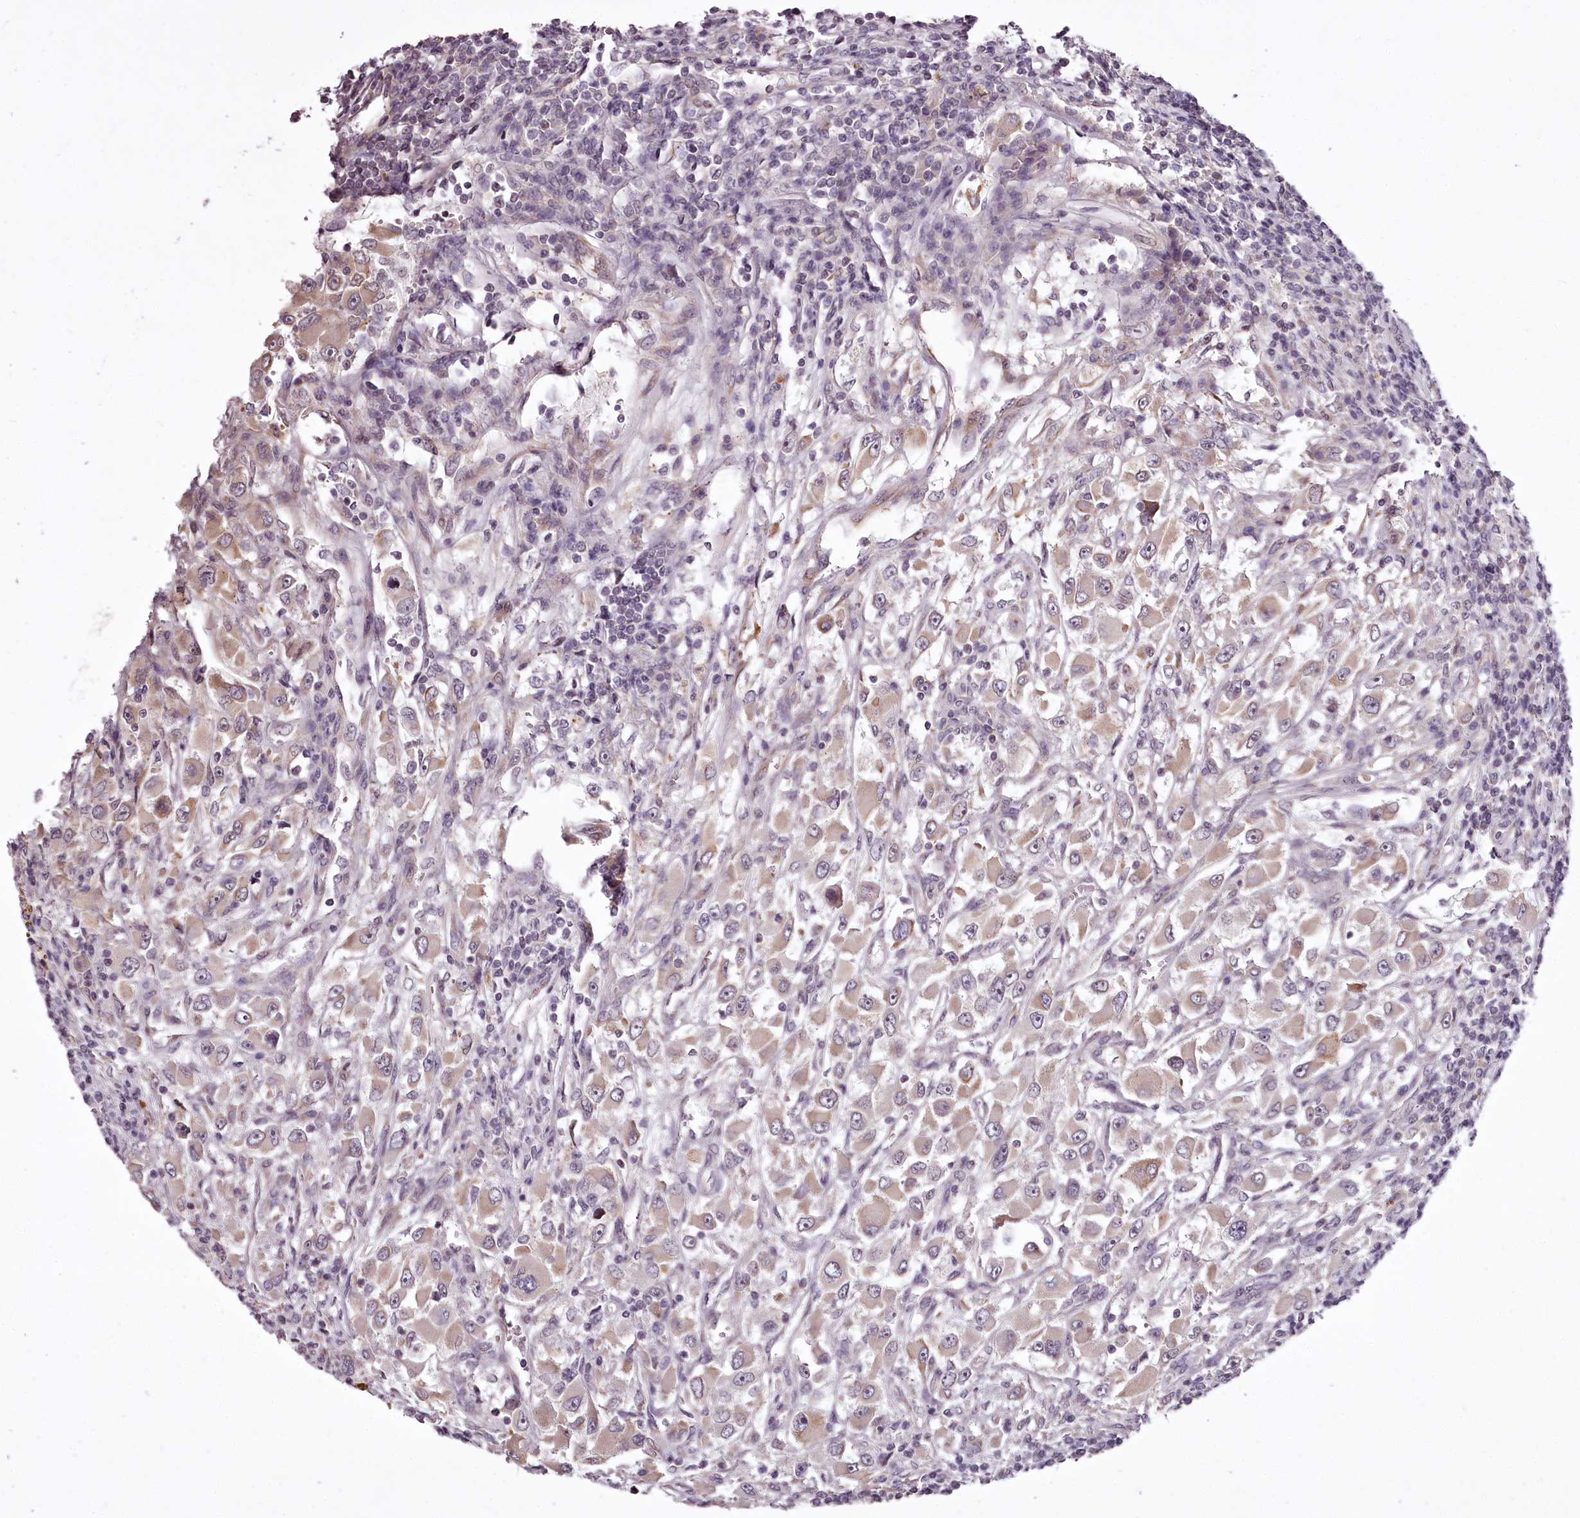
{"staining": {"intensity": "weak", "quantity": "25%-75%", "location": "cytoplasmic/membranous"}, "tissue": "renal cancer", "cell_type": "Tumor cells", "image_type": "cancer", "snomed": [{"axis": "morphology", "description": "Adenocarcinoma, NOS"}, {"axis": "topography", "description": "Kidney"}], "caption": "Protein staining exhibits weak cytoplasmic/membranous staining in about 25%-75% of tumor cells in renal adenocarcinoma. (IHC, brightfield microscopy, high magnification).", "gene": "CCDC92", "patient": {"sex": "female", "age": 52}}